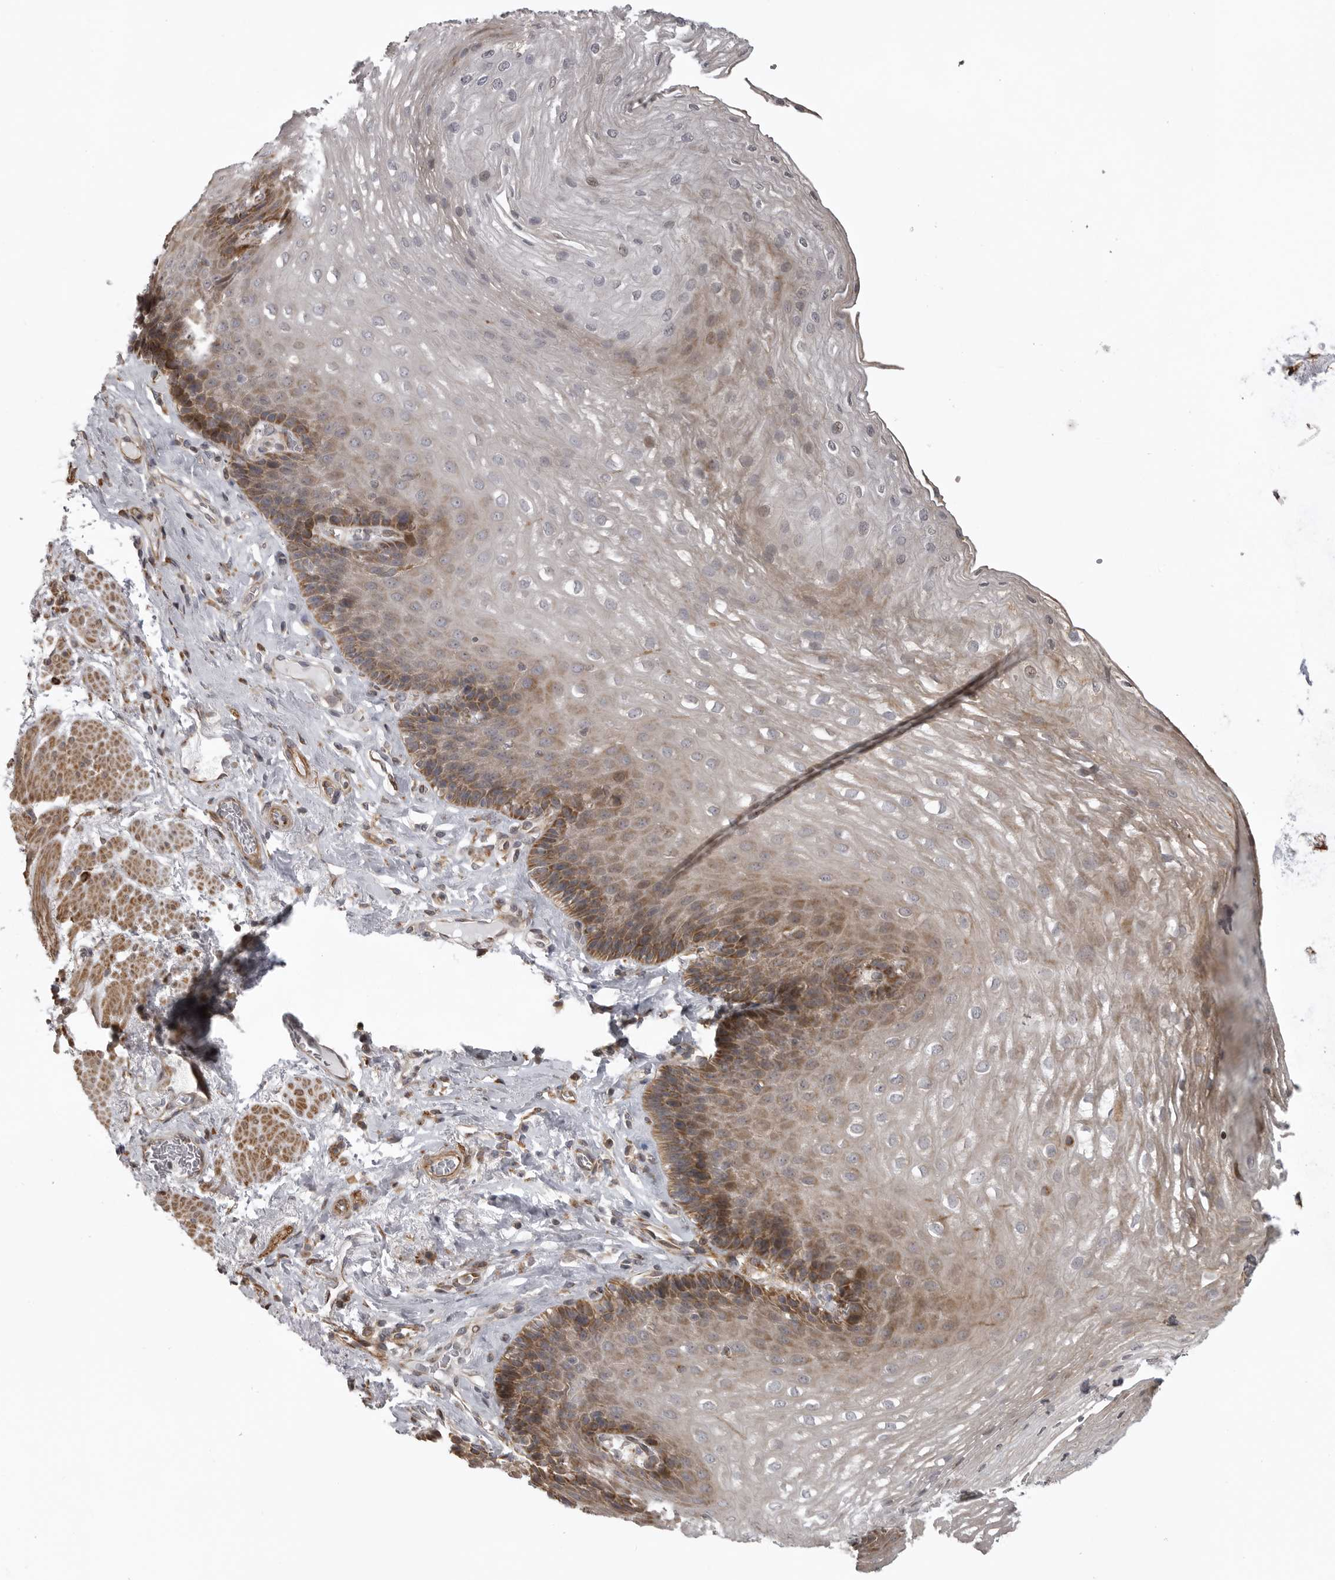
{"staining": {"intensity": "moderate", "quantity": "25%-75%", "location": "cytoplasmic/membranous"}, "tissue": "esophagus", "cell_type": "Squamous epithelial cells", "image_type": "normal", "snomed": [{"axis": "morphology", "description": "Normal tissue, NOS"}, {"axis": "topography", "description": "Esophagus"}], "caption": "Unremarkable esophagus reveals moderate cytoplasmic/membranous expression in about 25%-75% of squamous epithelial cells (Stains: DAB in brown, nuclei in blue, Microscopy: brightfield microscopy at high magnification)..", "gene": "ZNRF1", "patient": {"sex": "female", "age": 66}}